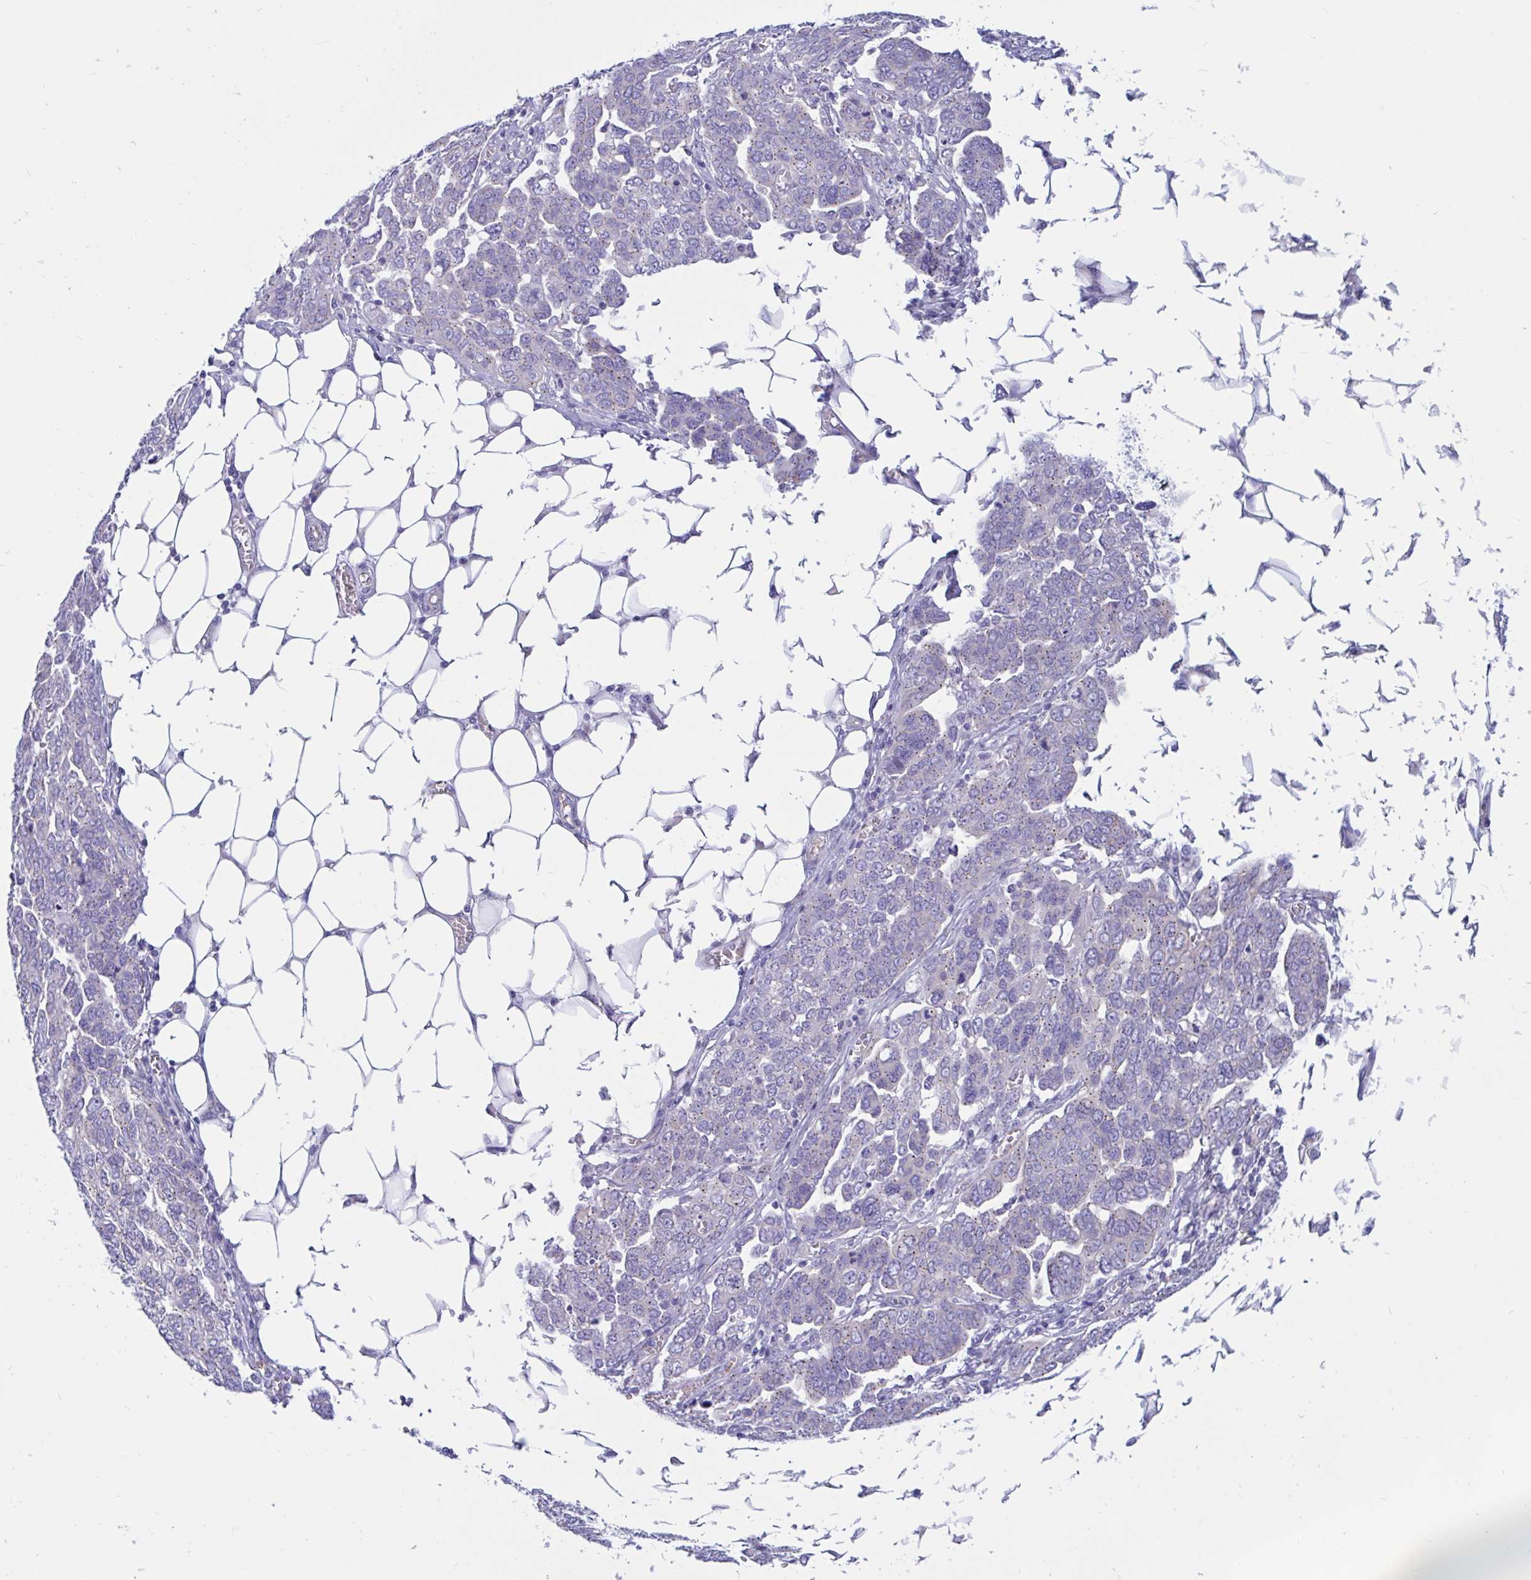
{"staining": {"intensity": "weak", "quantity": "25%-75%", "location": "cytoplasmic/membranous"}, "tissue": "ovarian cancer", "cell_type": "Tumor cells", "image_type": "cancer", "snomed": [{"axis": "morphology", "description": "Cystadenocarcinoma, serous, NOS"}, {"axis": "topography", "description": "Ovary"}], "caption": "Tumor cells exhibit low levels of weak cytoplasmic/membranous positivity in about 25%-75% of cells in human ovarian cancer.", "gene": "RNASE3", "patient": {"sex": "female", "age": 59}}